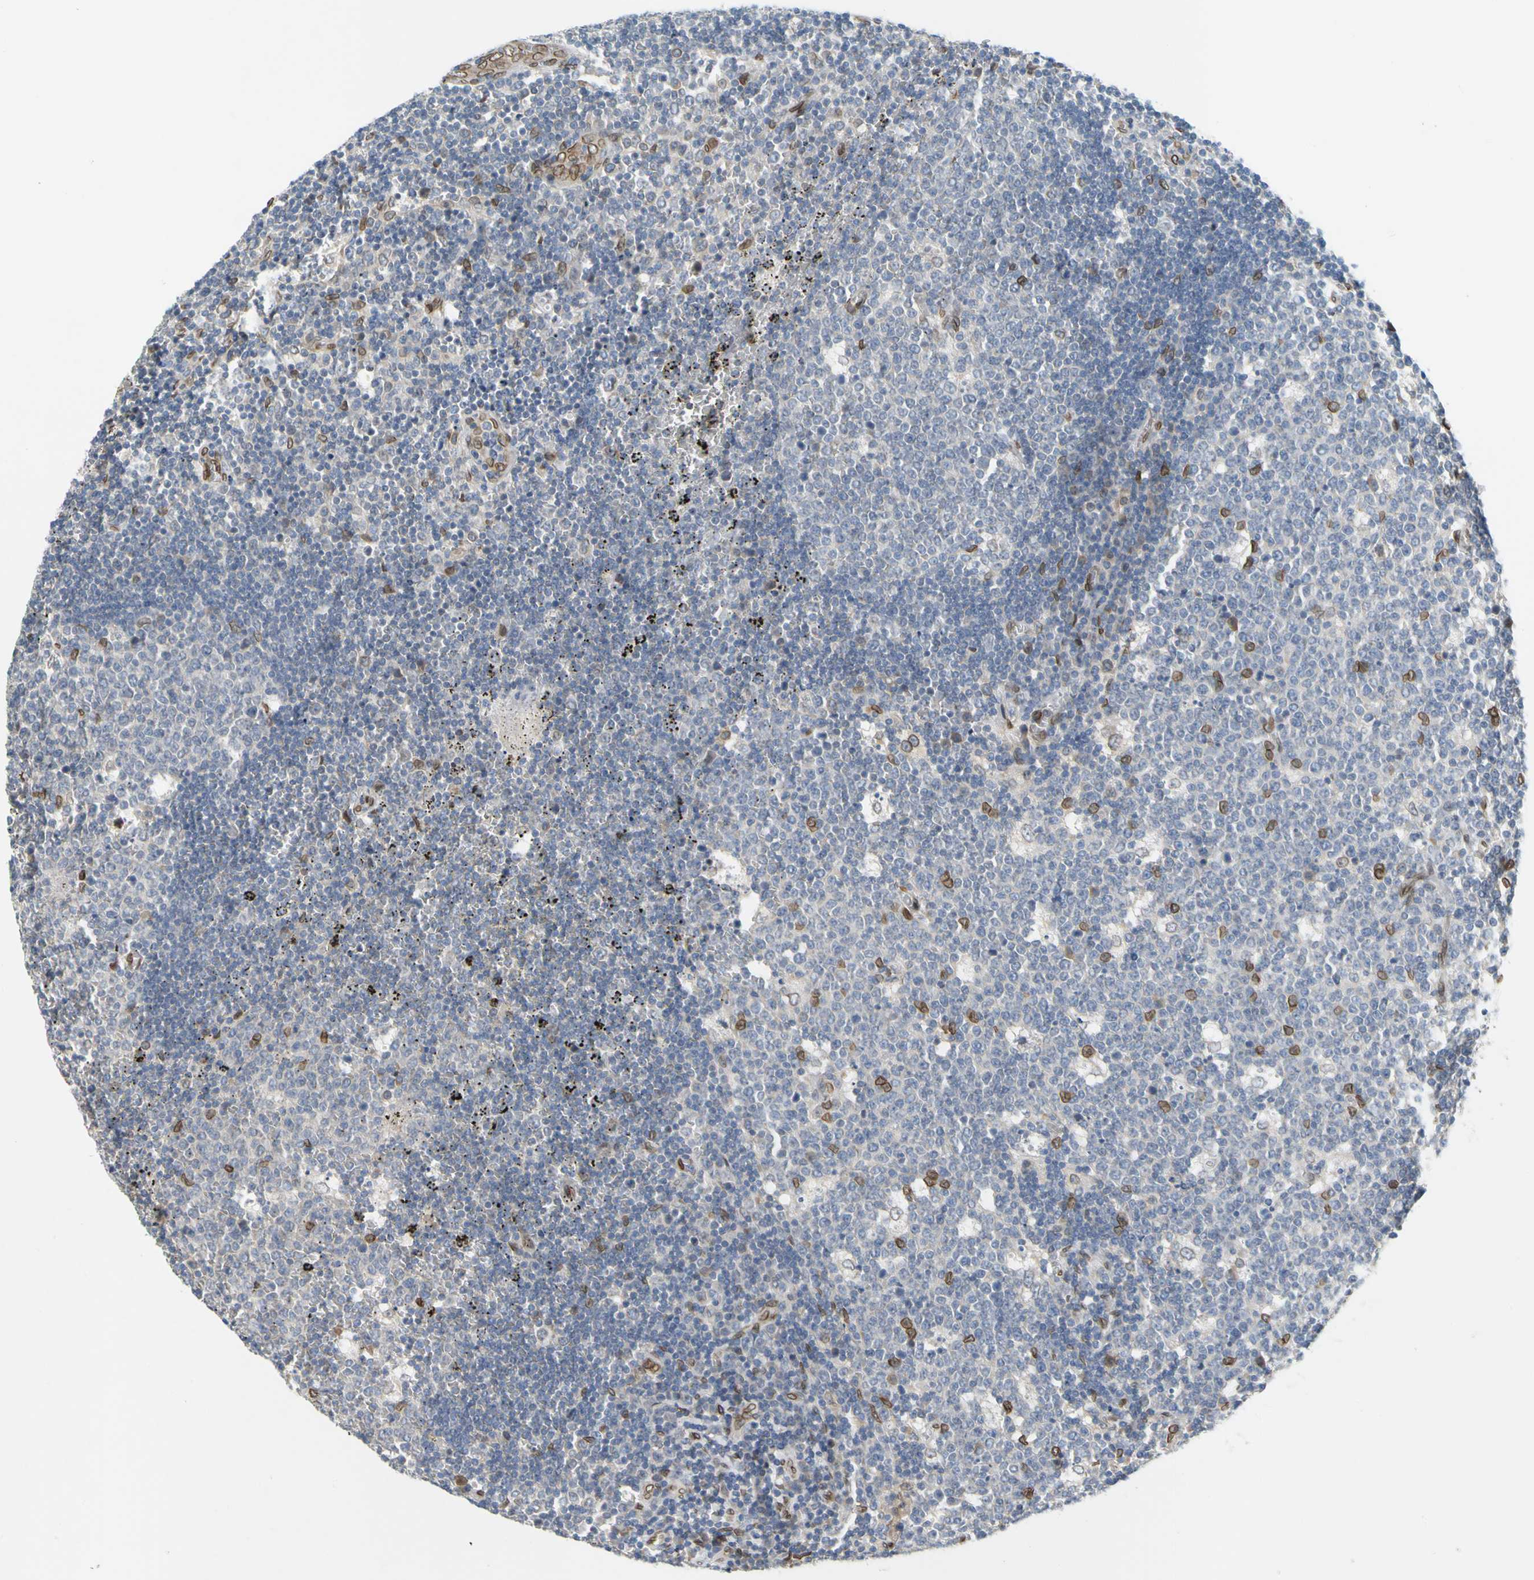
{"staining": {"intensity": "moderate", "quantity": "<25%", "location": "cytoplasmic/membranous,nuclear"}, "tissue": "lymph node", "cell_type": "Germinal center cells", "image_type": "normal", "snomed": [{"axis": "morphology", "description": "Normal tissue, NOS"}, {"axis": "topography", "description": "Lymph node"}, {"axis": "topography", "description": "Salivary gland"}], "caption": "A brown stain labels moderate cytoplasmic/membranous,nuclear positivity of a protein in germinal center cells of normal lymph node. (brown staining indicates protein expression, while blue staining denotes nuclei).", "gene": "SUN1", "patient": {"sex": "male", "age": 8}}